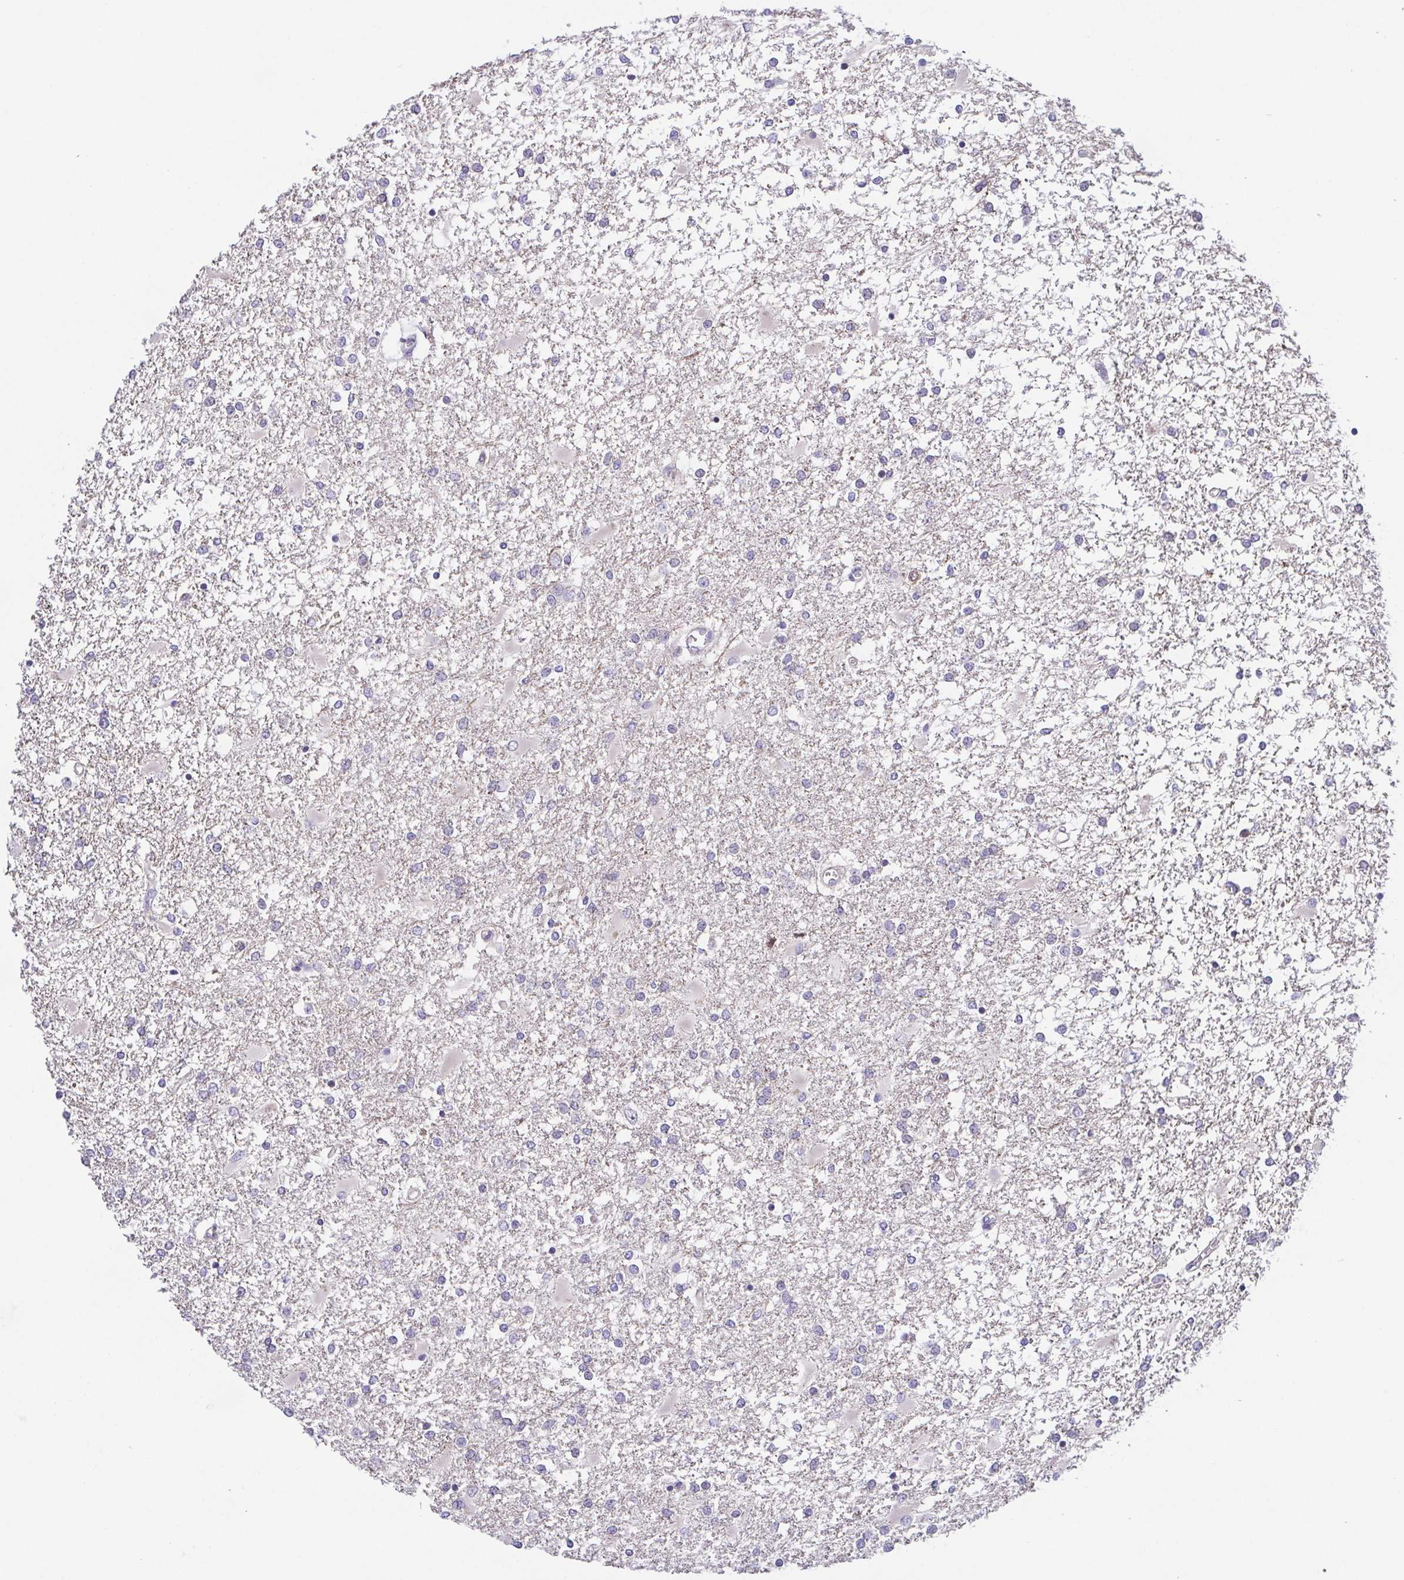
{"staining": {"intensity": "negative", "quantity": "none", "location": "none"}, "tissue": "glioma", "cell_type": "Tumor cells", "image_type": "cancer", "snomed": [{"axis": "morphology", "description": "Glioma, malignant, High grade"}, {"axis": "topography", "description": "Cerebral cortex"}], "caption": "IHC of glioma exhibits no positivity in tumor cells.", "gene": "PREPL", "patient": {"sex": "male", "age": 79}}